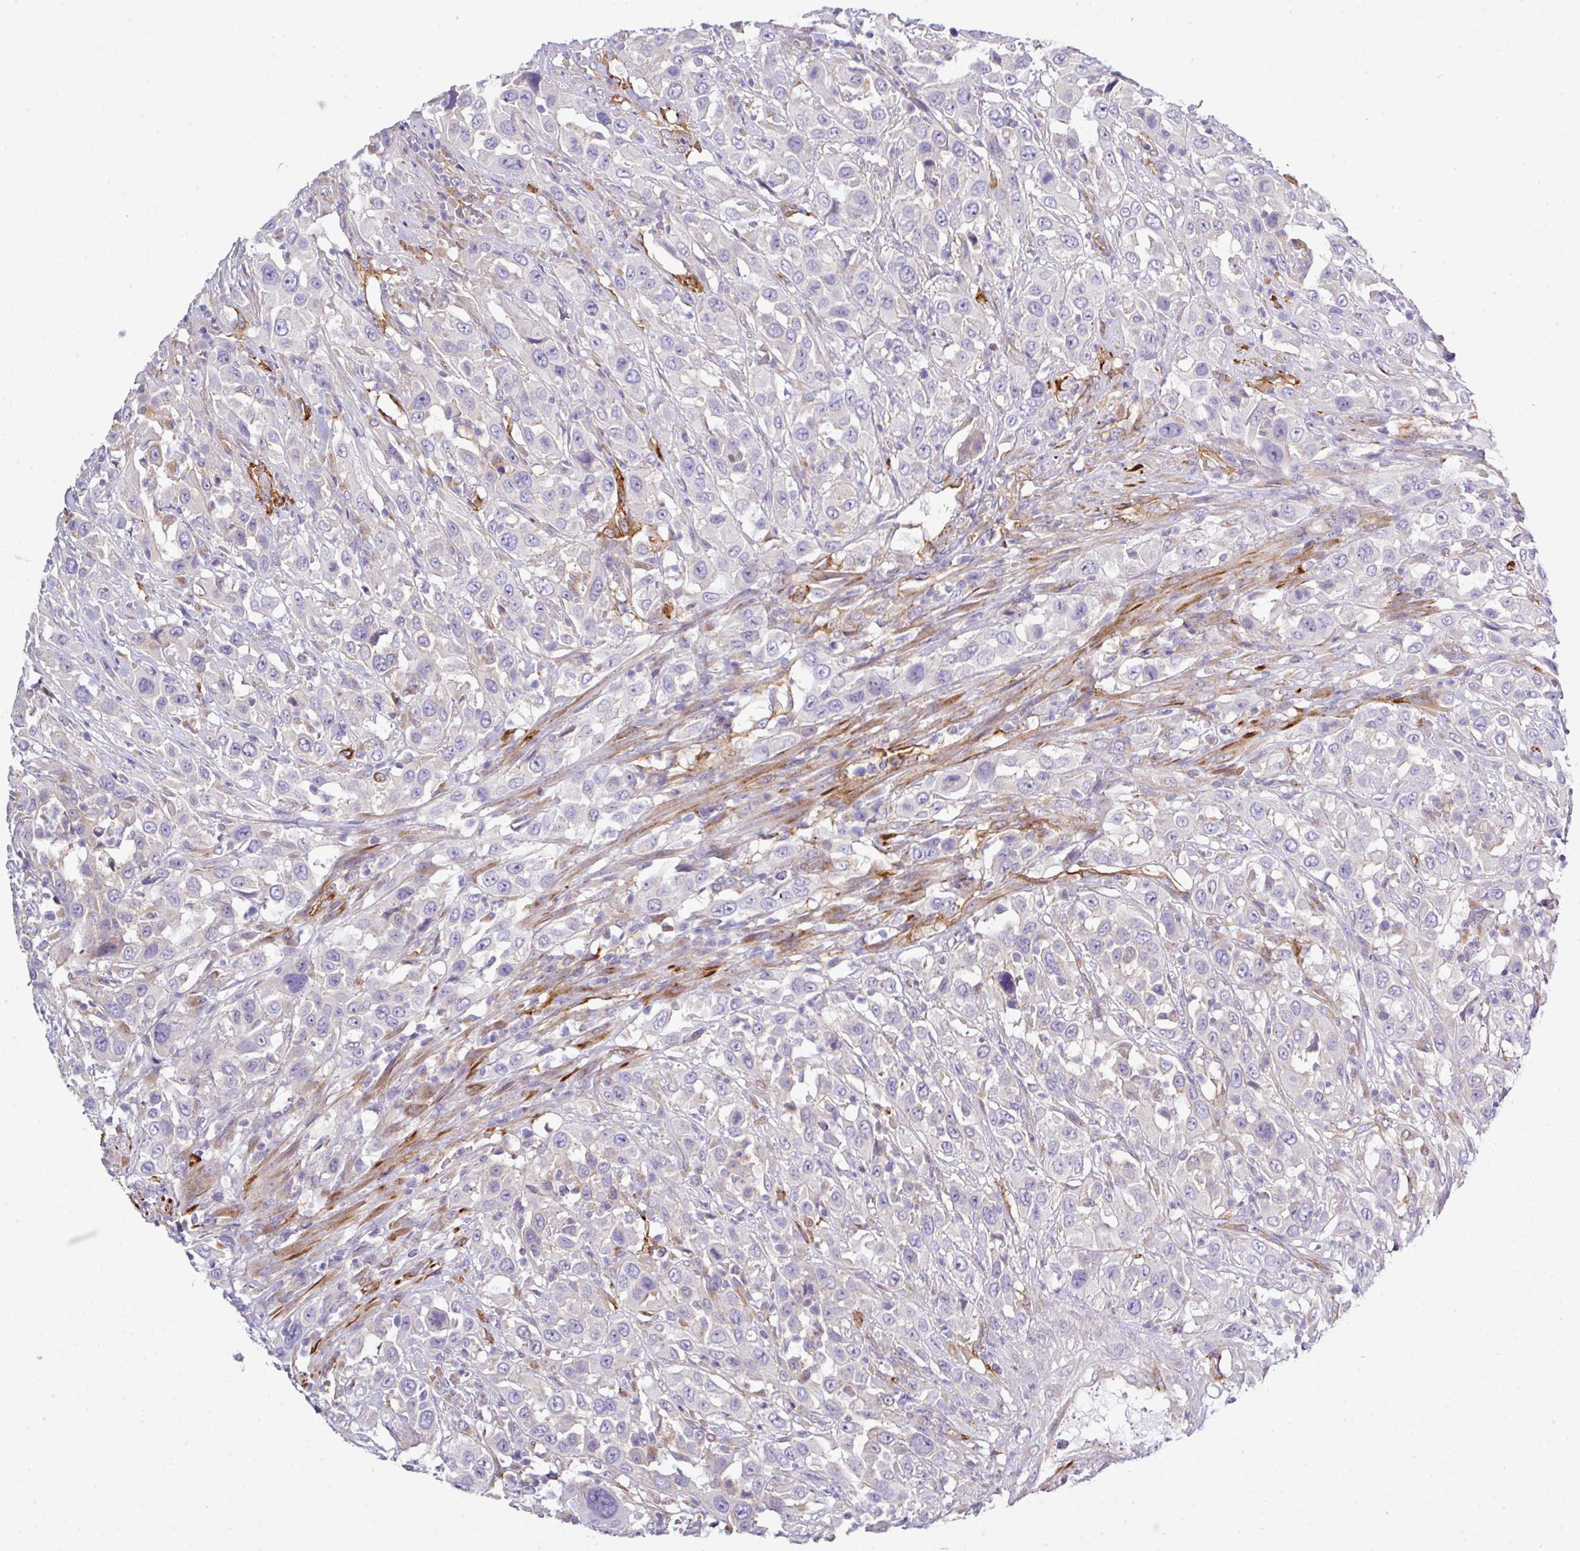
{"staining": {"intensity": "negative", "quantity": "none", "location": "none"}, "tissue": "urothelial cancer", "cell_type": "Tumor cells", "image_type": "cancer", "snomed": [{"axis": "morphology", "description": "Urothelial carcinoma, High grade"}, {"axis": "topography", "description": "Urinary bladder"}], "caption": "Tumor cells show no significant expression in urothelial cancer.", "gene": "ABCC5", "patient": {"sex": "male", "age": 61}}